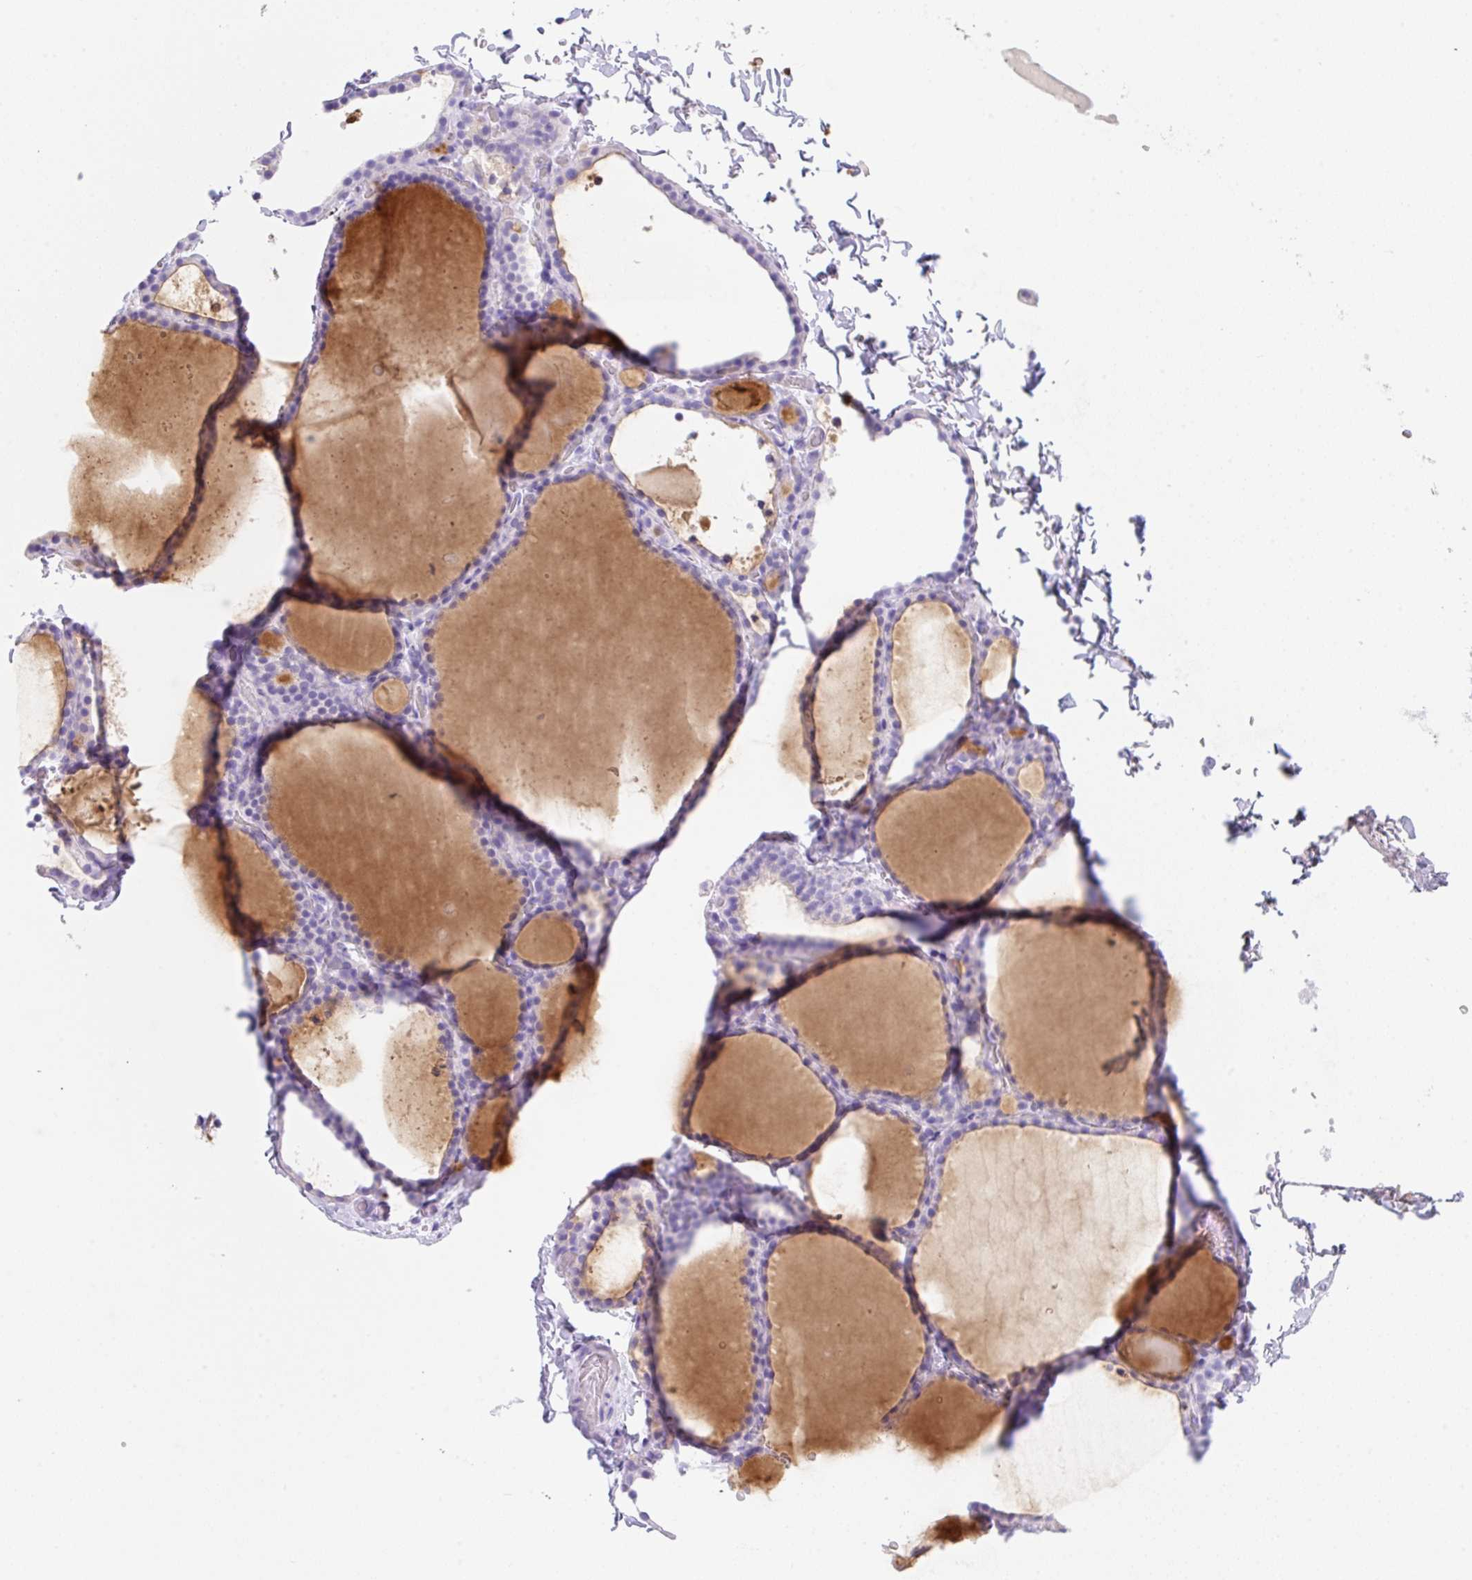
{"staining": {"intensity": "negative", "quantity": "none", "location": "none"}, "tissue": "thyroid gland", "cell_type": "Glandular cells", "image_type": "normal", "snomed": [{"axis": "morphology", "description": "Normal tissue, NOS"}, {"axis": "topography", "description": "Thyroid gland"}], "caption": "Normal thyroid gland was stained to show a protein in brown. There is no significant expression in glandular cells. The staining is performed using DAB (3,3'-diaminobenzidine) brown chromogen with nuclei counter-stained in using hematoxylin.", "gene": "KLK8", "patient": {"sex": "female", "age": 22}}